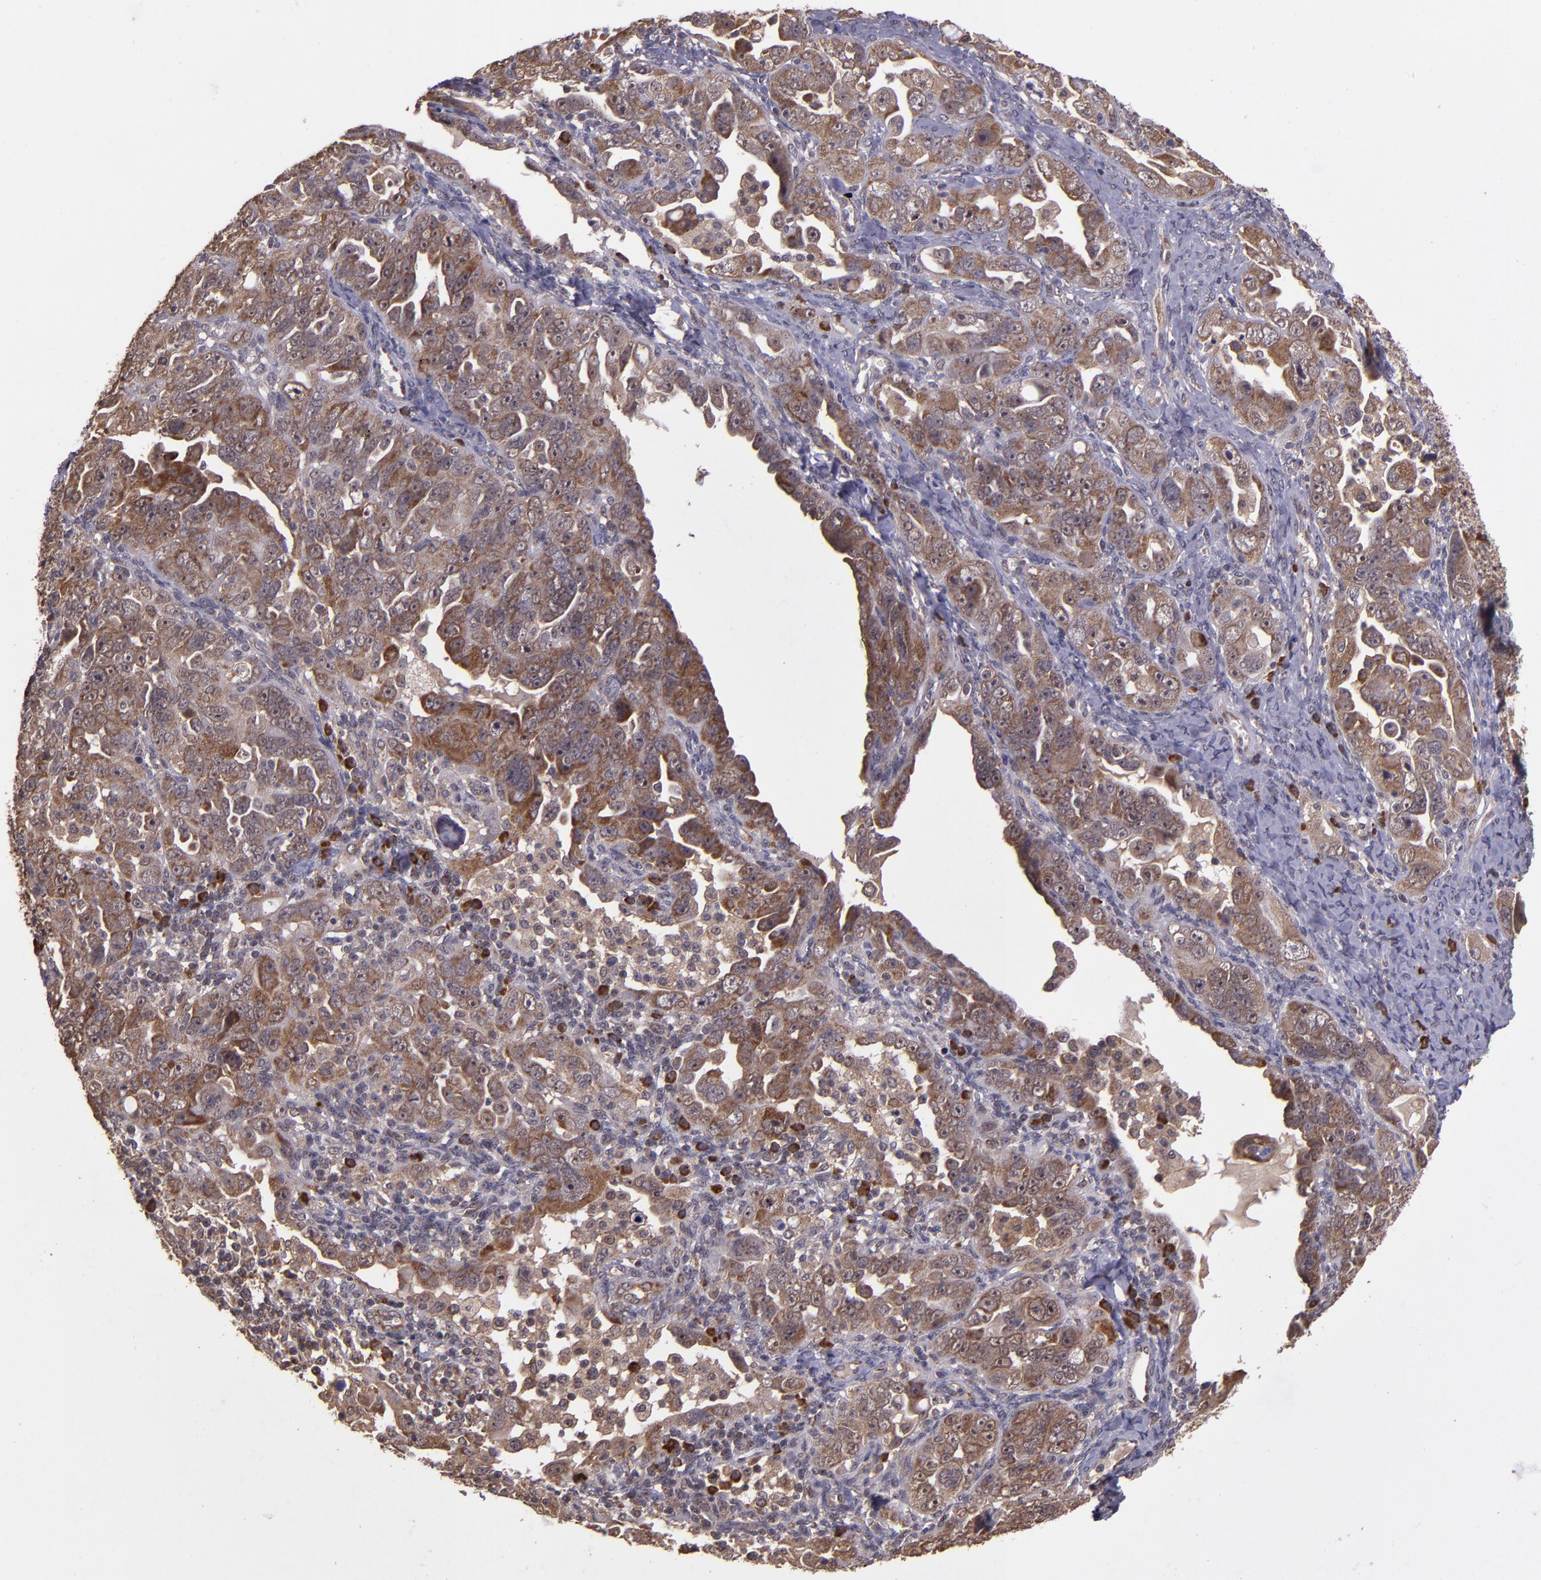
{"staining": {"intensity": "strong", "quantity": ">75%", "location": "cytoplasmic/membranous"}, "tissue": "ovarian cancer", "cell_type": "Tumor cells", "image_type": "cancer", "snomed": [{"axis": "morphology", "description": "Cystadenocarcinoma, serous, NOS"}, {"axis": "topography", "description": "Ovary"}], "caption": "Immunohistochemical staining of serous cystadenocarcinoma (ovarian) reveals high levels of strong cytoplasmic/membranous protein staining in approximately >75% of tumor cells.", "gene": "USP51", "patient": {"sex": "female", "age": 66}}